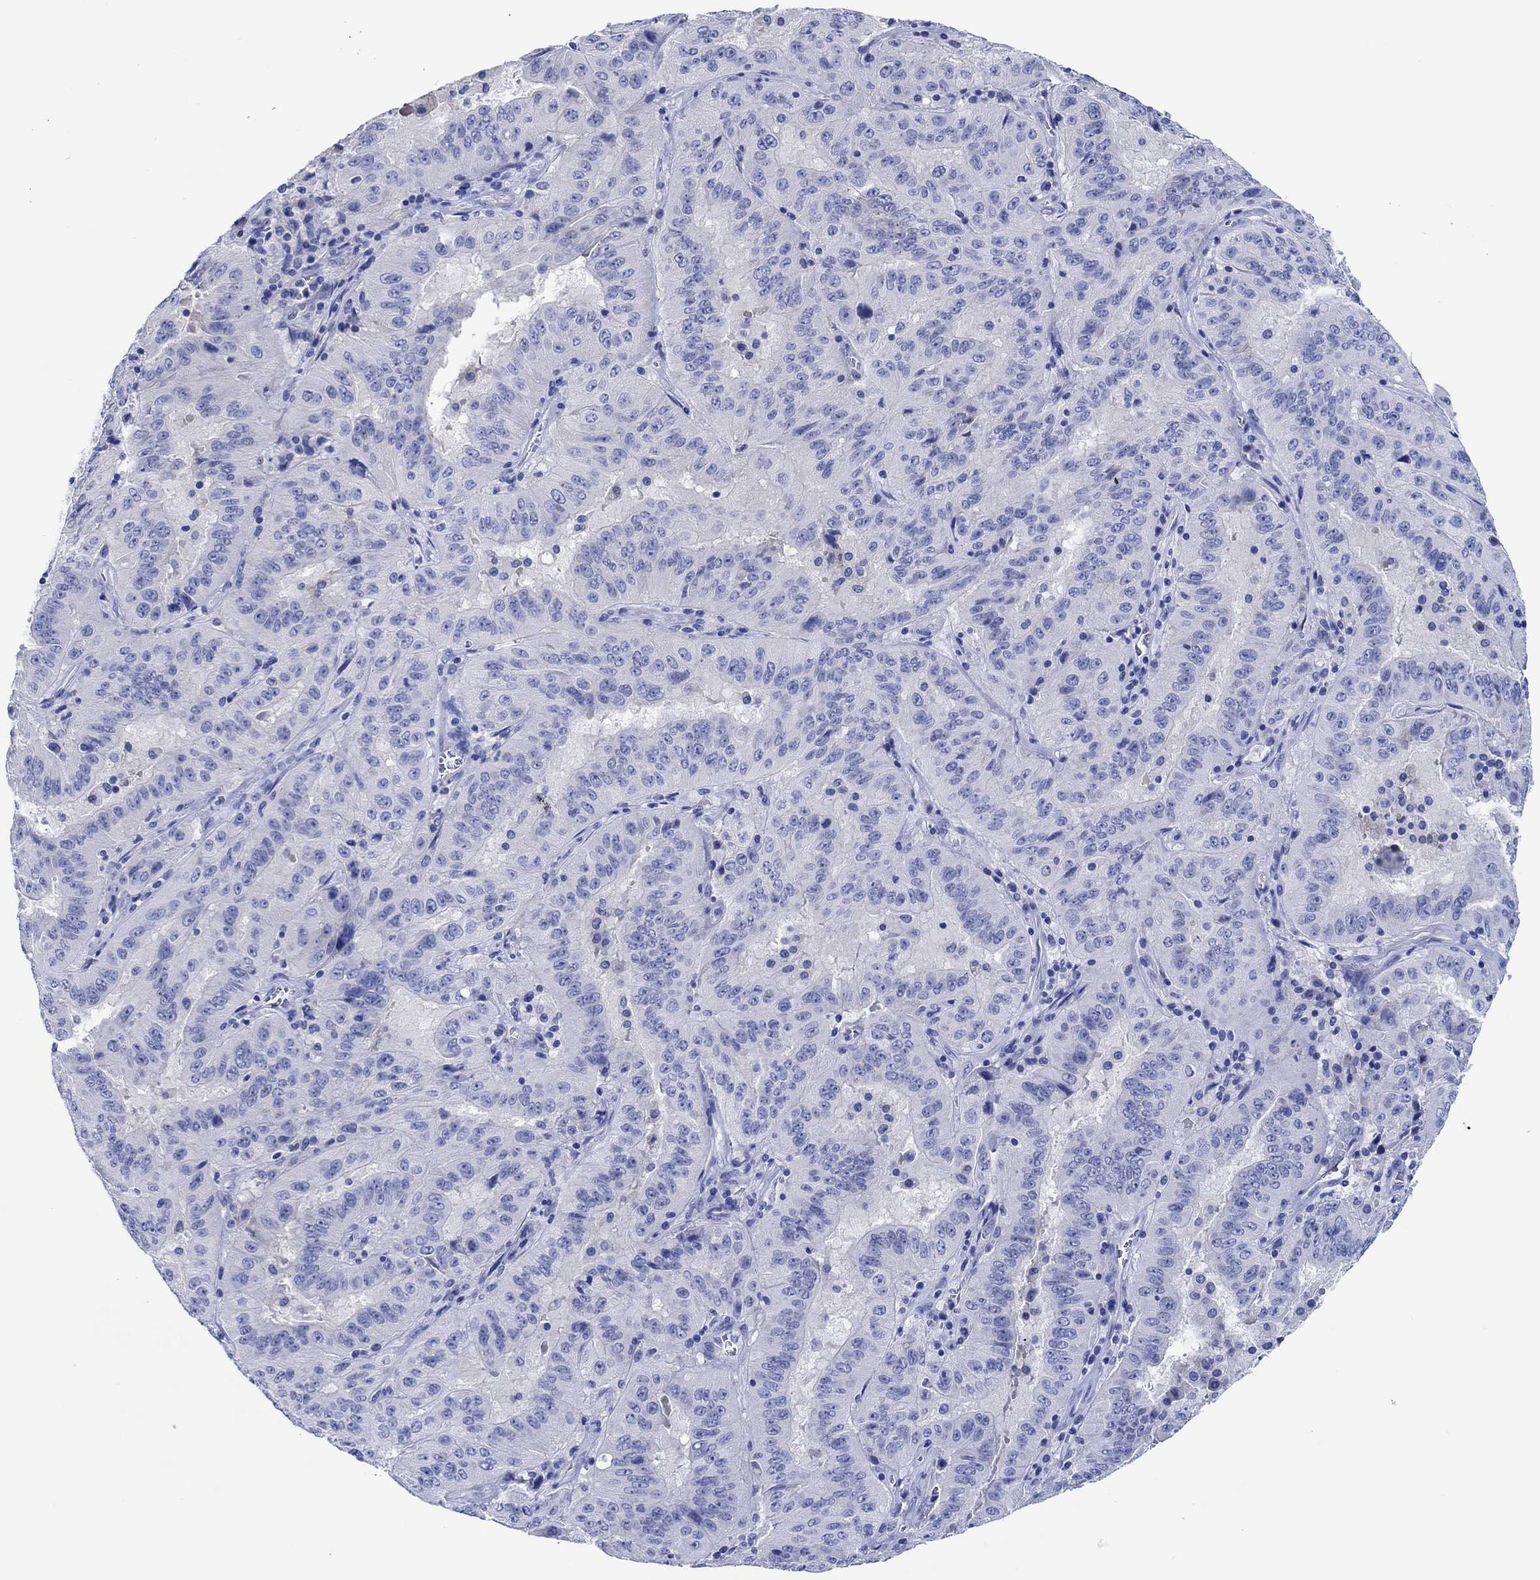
{"staining": {"intensity": "negative", "quantity": "none", "location": "none"}, "tissue": "pancreatic cancer", "cell_type": "Tumor cells", "image_type": "cancer", "snomed": [{"axis": "morphology", "description": "Adenocarcinoma, NOS"}, {"axis": "topography", "description": "Pancreas"}], "caption": "DAB immunohistochemical staining of human pancreatic adenocarcinoma displays no significant staining in tumor cells. The staining was performed using DAB to visualize the protein expression in brown, while the nuclei were stained in blue with hematoxylin (Magnification: 20x).", "gene": "CPNE6", "patient": {"sex": "male", "age": 63}}